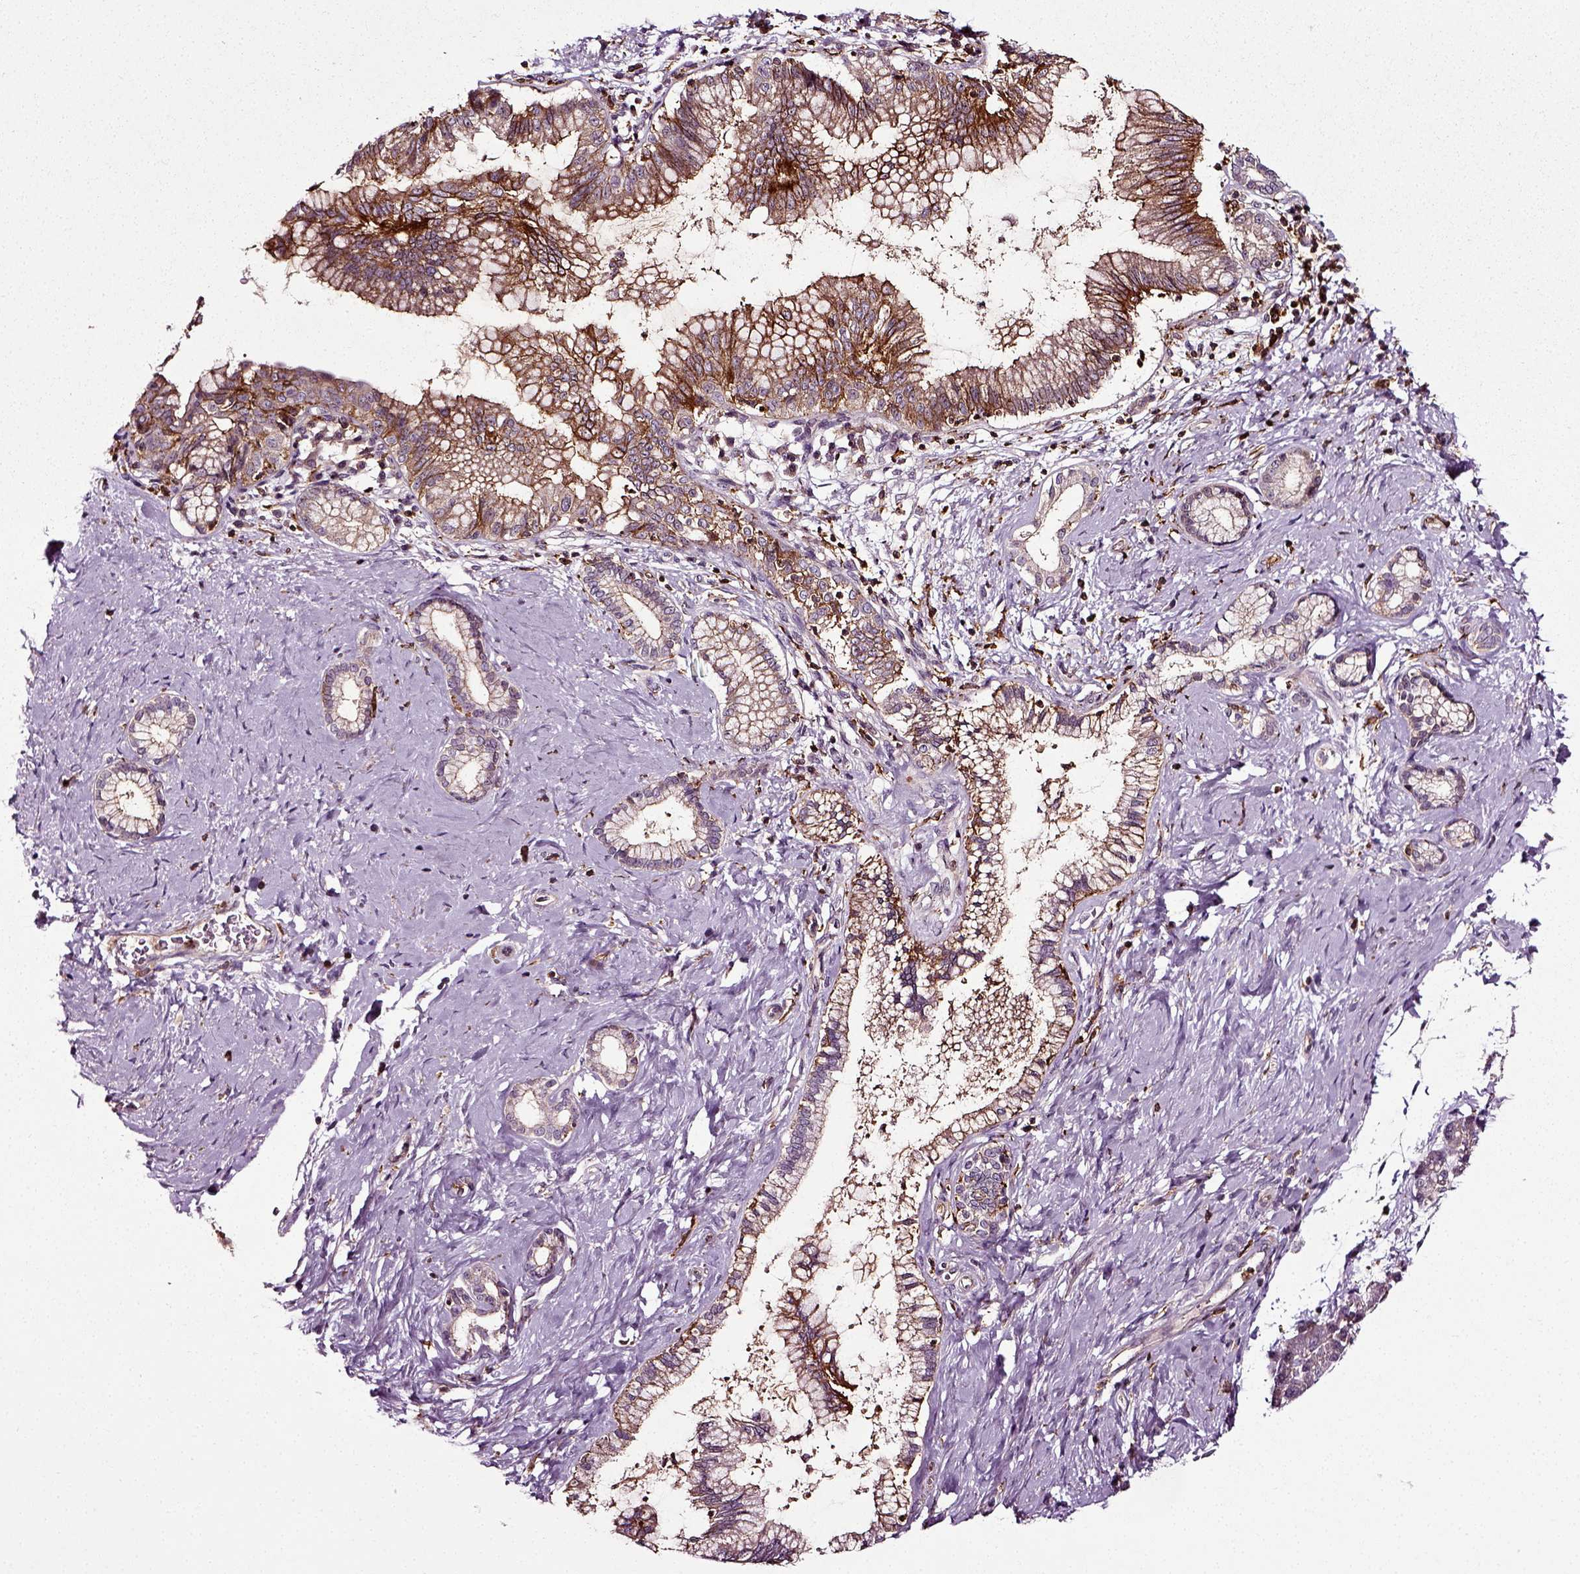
{"staining": {"intensity": "moderate", "quantity": "25%-75%", "location": "cytoplasmic/membranous"}, "tissue": "pancreatic cancer", "cell_type": "Tumor cells", "image_type": "cancer", "snomed": [{"axis": "morphology", "description": "Adenocarcinoma, NOS"}, {"axis": "topography", "description": "Pancreas"}], "caption": "This micrograph exhibits immunohistochemistry (IHC) staining of human pancreatic cancer (adenocarcinoma), with medium moderate cytoplasmic/membranous positivity in approximately 25%-75% of tumor cells.", "gene": "RHOF", "patient": {"sex": "female", "age": 73}}